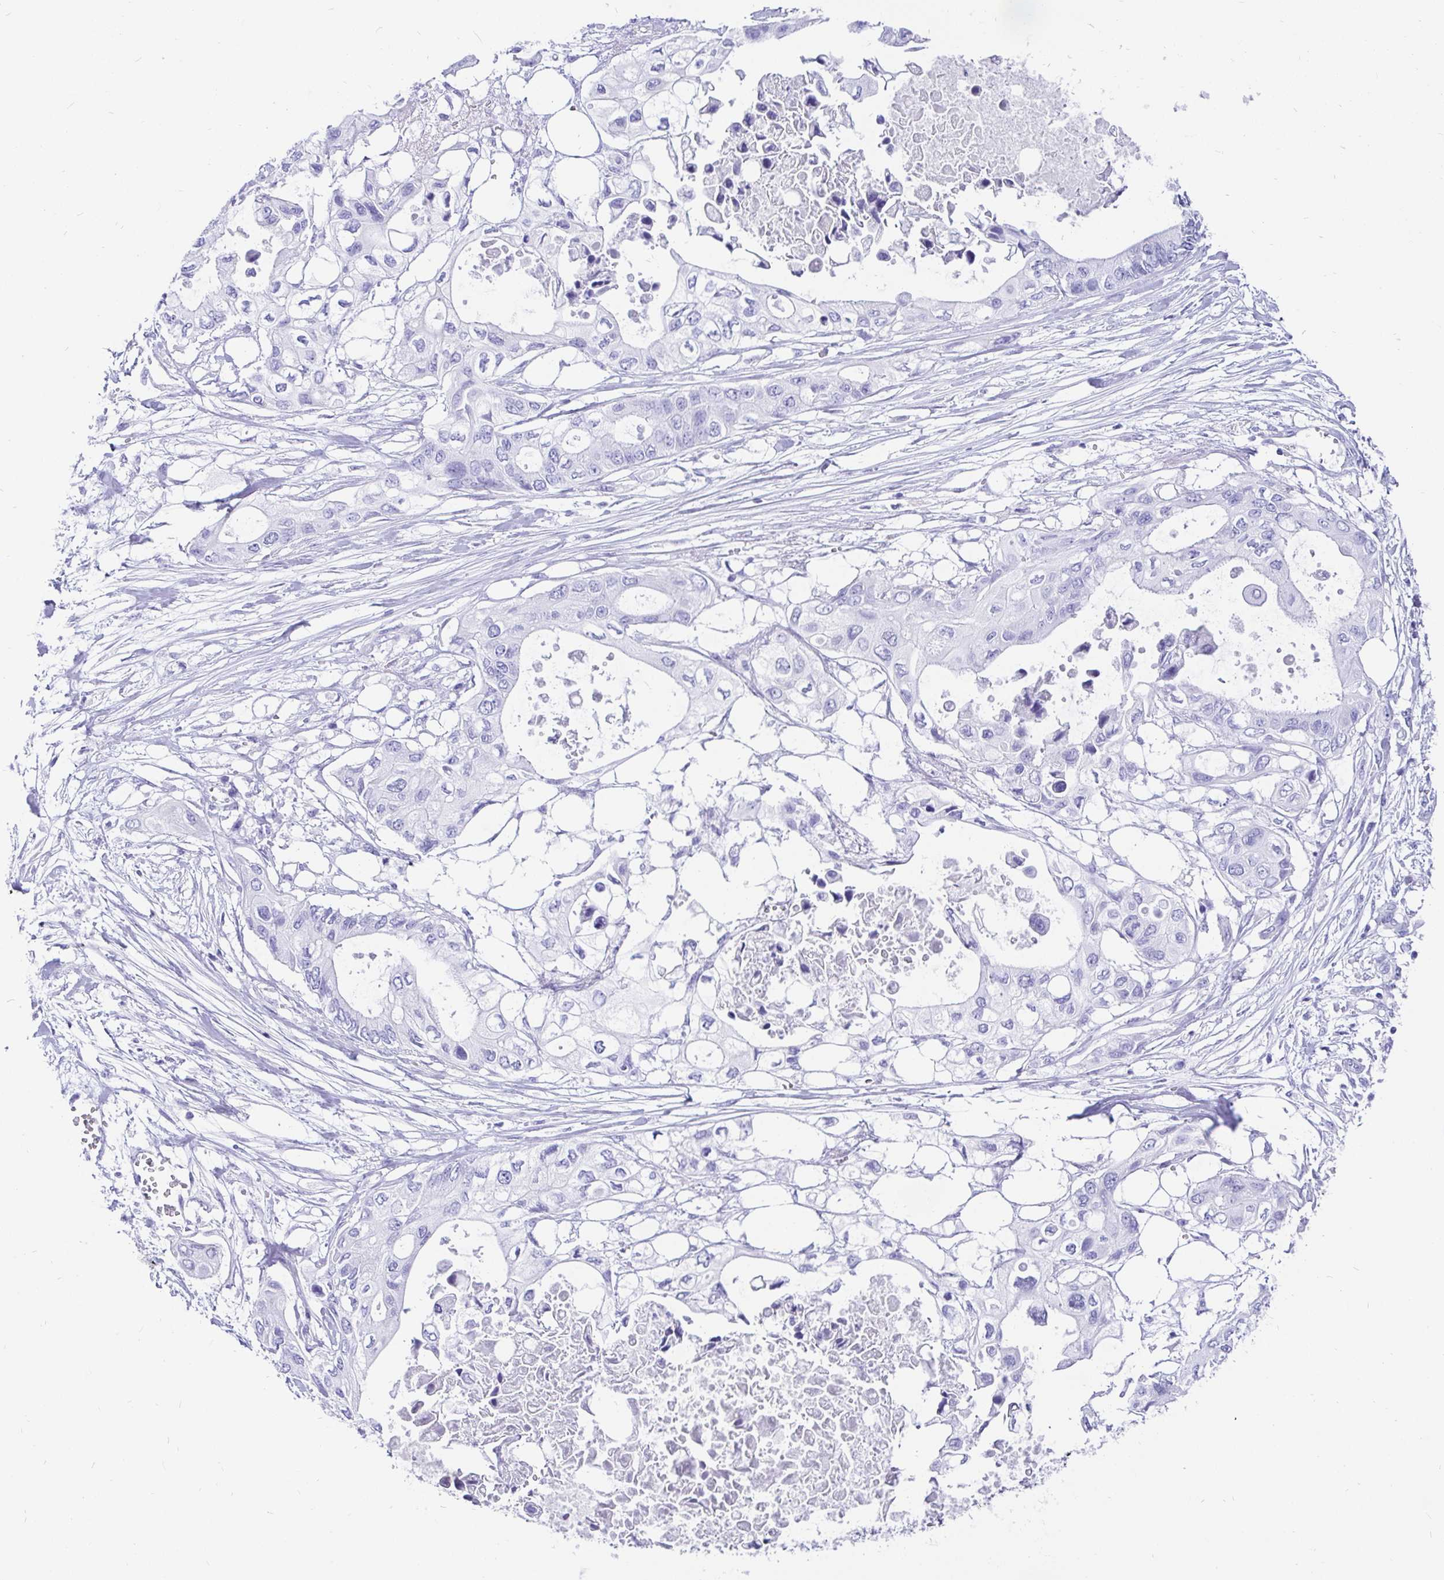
{"staining": {"intensity": "negative", "quantity": "none", "location": "none"}, "tissue": "pancreatic cancer", "cell_type": "Tumor cells", "image_type": "cancer", "snomed": [{"axis": "morphology", "description": "Adenocarcinoma, NOS"}, {"axis": "topography", "description": "Pancreas"}], "caption": "Human adenocarcinoma (pancreatic) stained for a protein using IHC shows no expression in tumor cells.", "gene": "KRT13", "patient": {"sex": "female", "age": 63}}